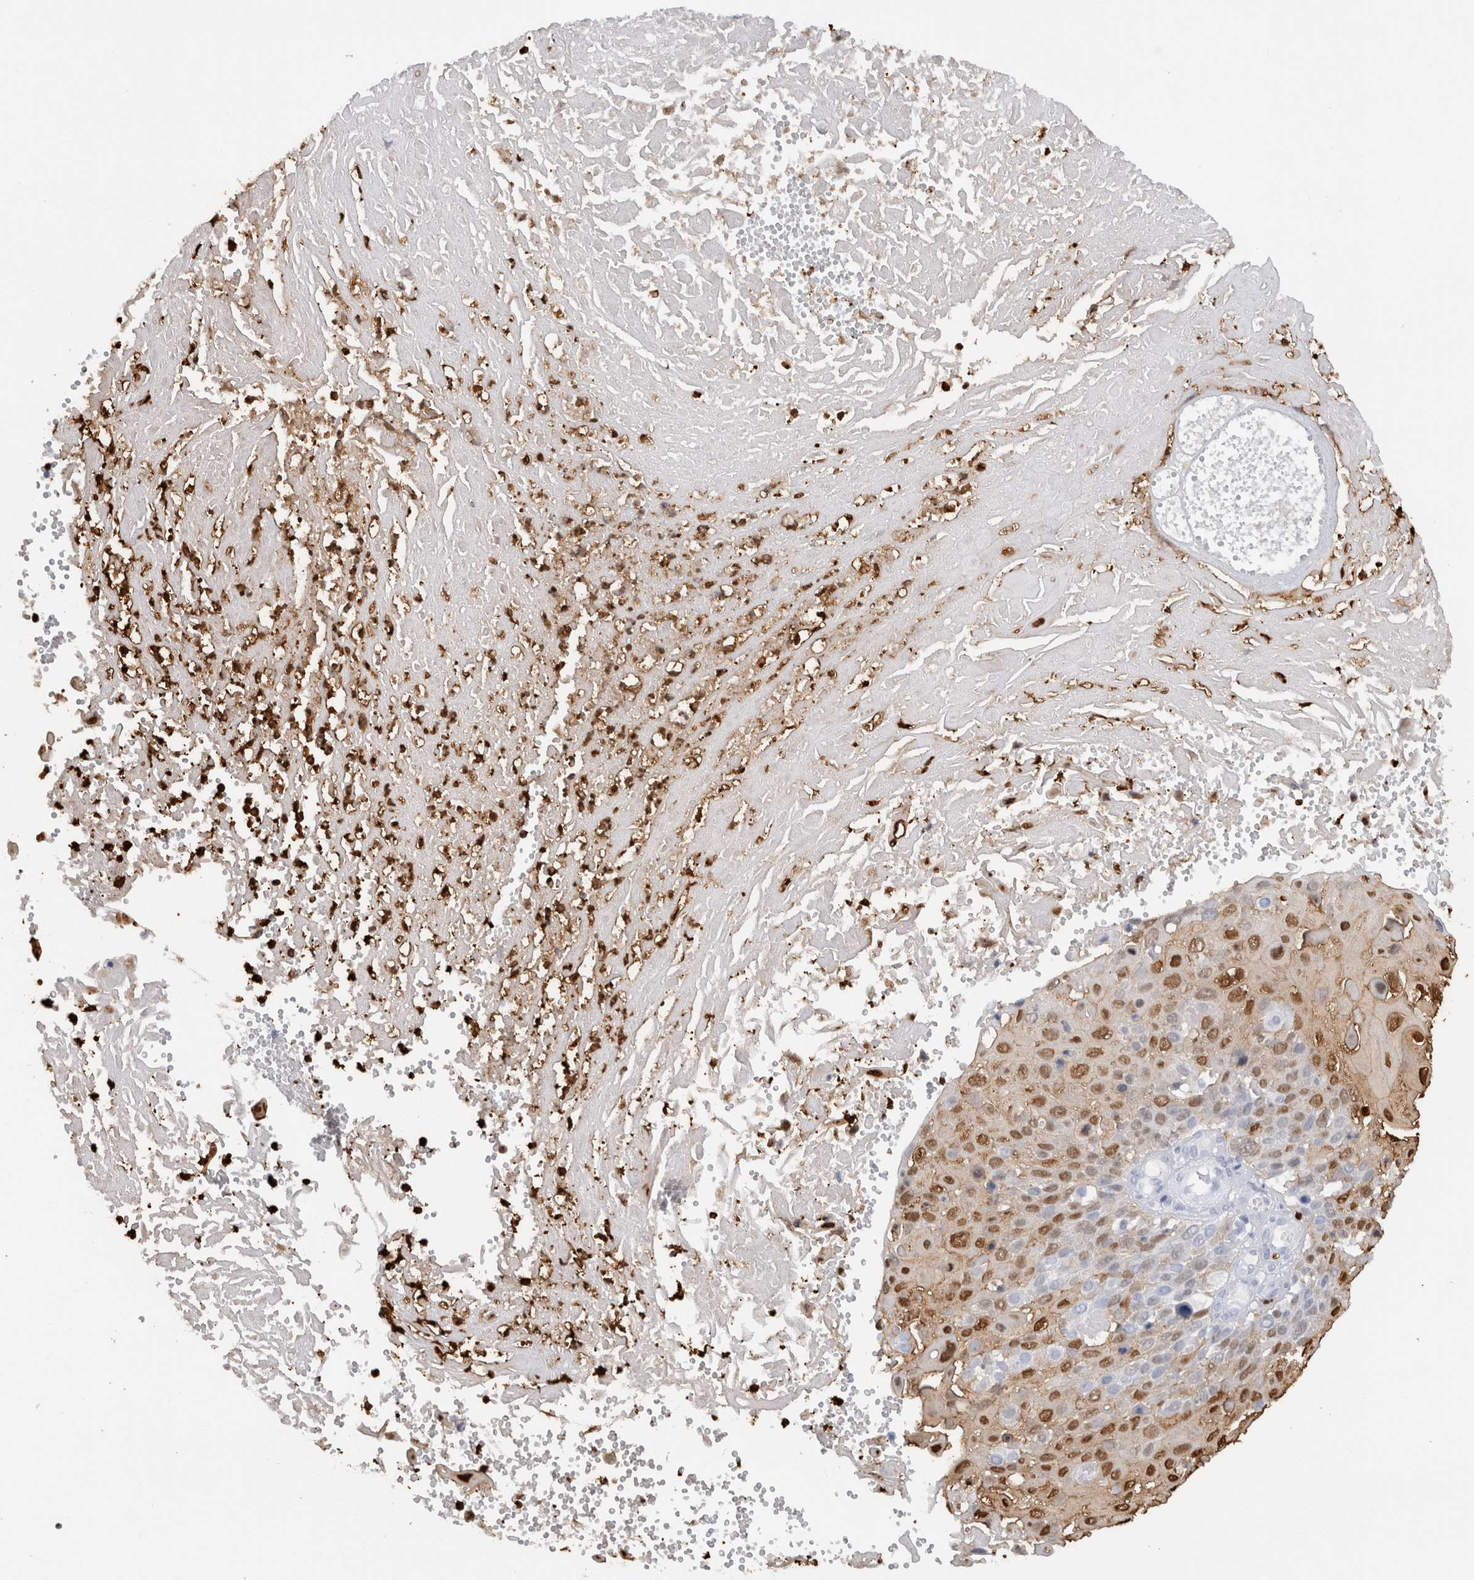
{"staining": {"intensity": "moderate", "quantity": "<25%", "location": "cytoplasmic/membranous,nuclear"}, "tissue": "cervical cancer", "cell_type": "Tumor cells", "image_type": "cancer", "snomed": [{"axis": "morphology", "description": "Squamous cell carcinoma, NOS"}, {"axis": "topography", "description": "Cervix"}], "caption": "Human squamous cell carcinoma (cervical) stained with a brown dye shows moderate cytoplasmic/membranous and nuclear positive positivity in approximately <25% of tumor cells.", "gene": "S100A8", "patient": {"sex": "female", "age": 74}}